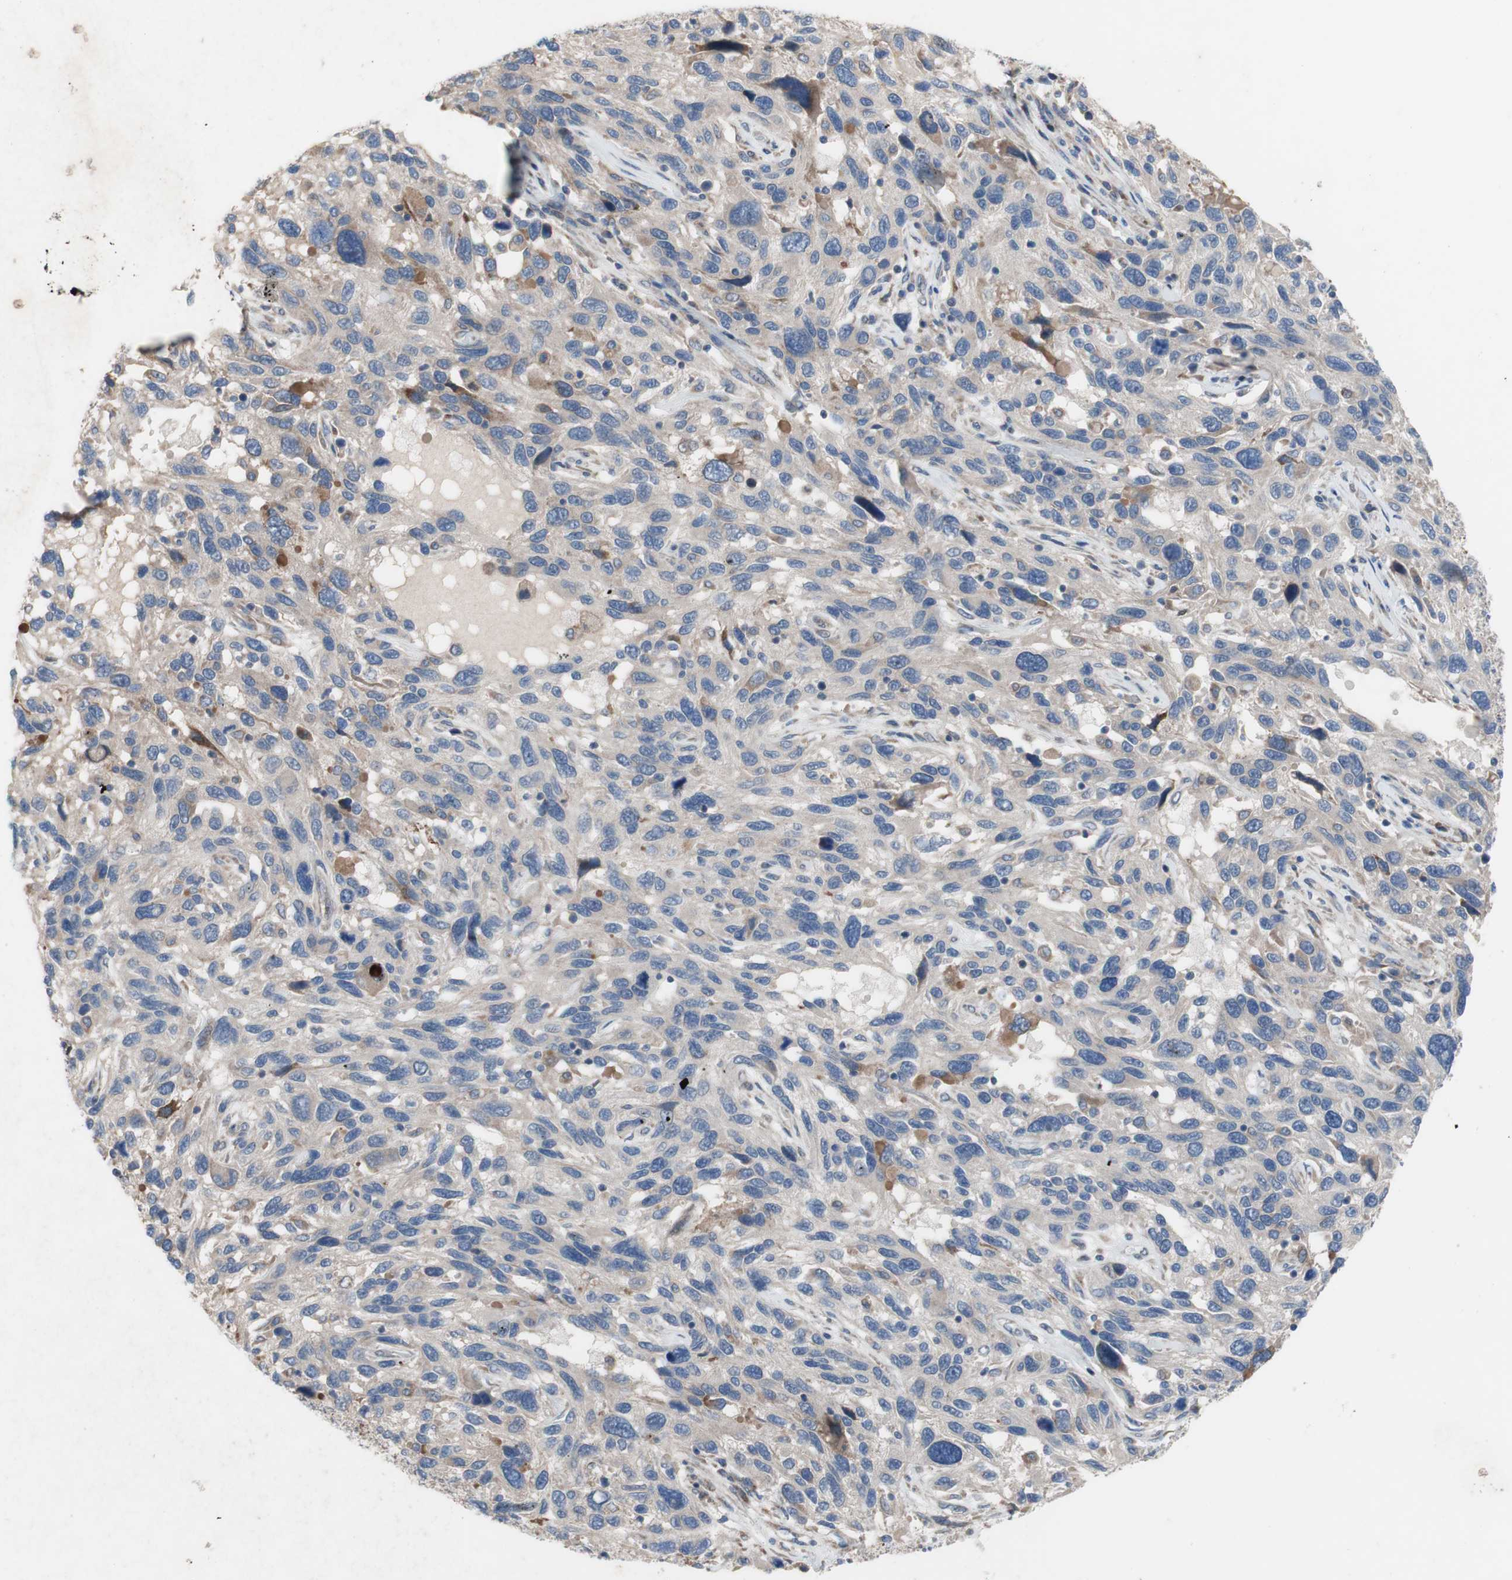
{"staining": {"intensity": "negative", "quantity": "none", "location": "none"}, "tissue": "melanoma", "cell_type": "Tumor cells", "image_type": "cancer", "snomed": [{"axis": "morphology", "description": "Malignant melanoma, NOS"}, {"axis": "topography", "description": "Skin"}], "caption": "IHC of human malignant melanoma exhibits no expression in tumor cells.", "gene": "TTC14", "patient": {"sex": "male", "age": 53}}